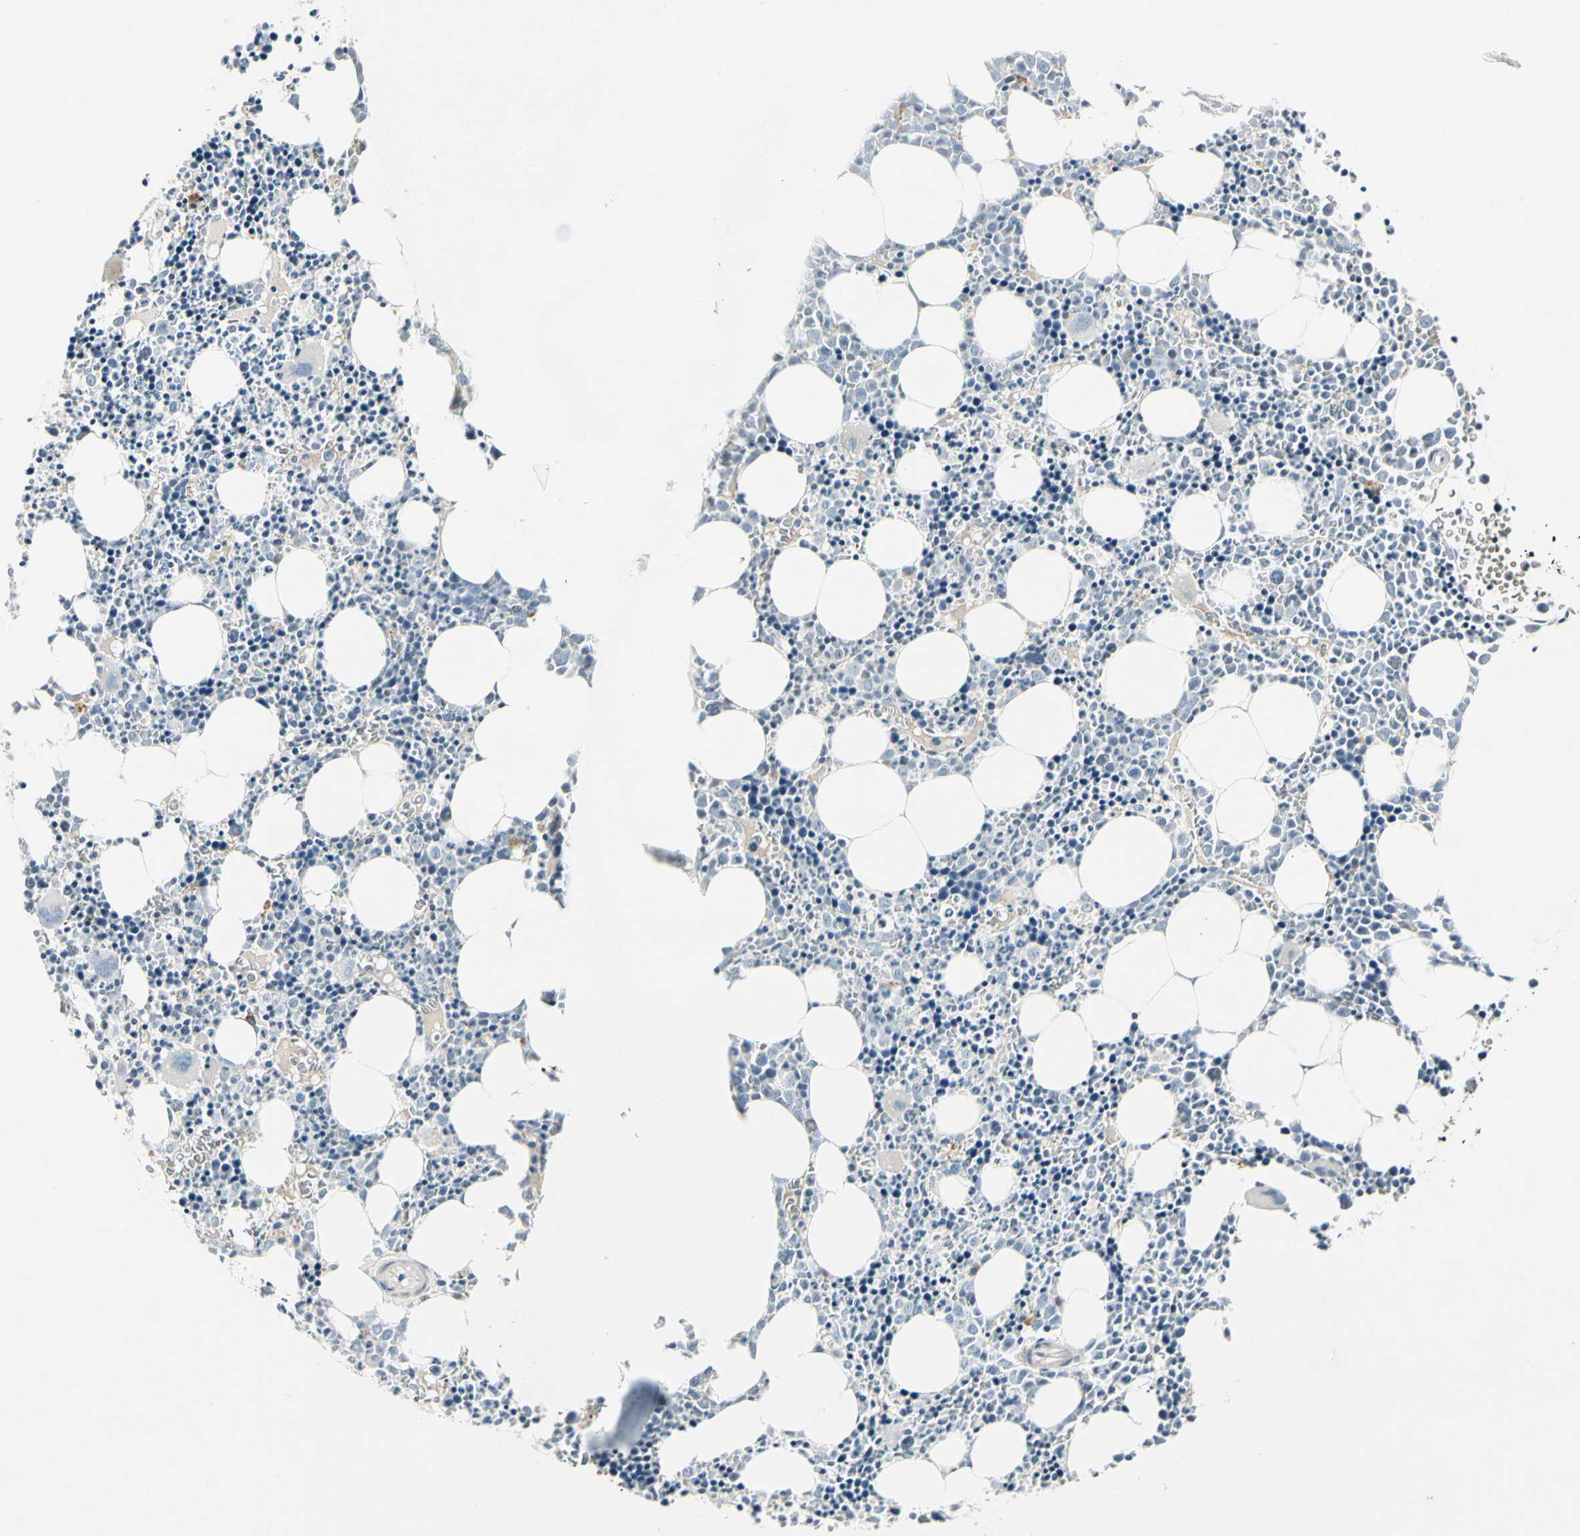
{"staining": {"intensity": "negative", "quantity": "none", "location": "none"}, "tissue": "bone marrow", "cell_type": "Hematopoietic cells", "image_type": "normal", "snomed": [{"axis": "morphology", "description": "Normal tissue, NOS"}, {"axis": "morphology", "description": "Inflammation, NOS"}, {"axis": "topography", "description": "Bone marrow"}], "caption": "The histopathology image exhibits no staining of hematopoietic cells in normal bone marrow. The staining is performed using DAB (3,3'-diaminobenzidine) brown chromogen with nuclei counter-stained in using hematoxylin.", "gene": "DMPK", "patient": {"sex": "female", "age": 17}}